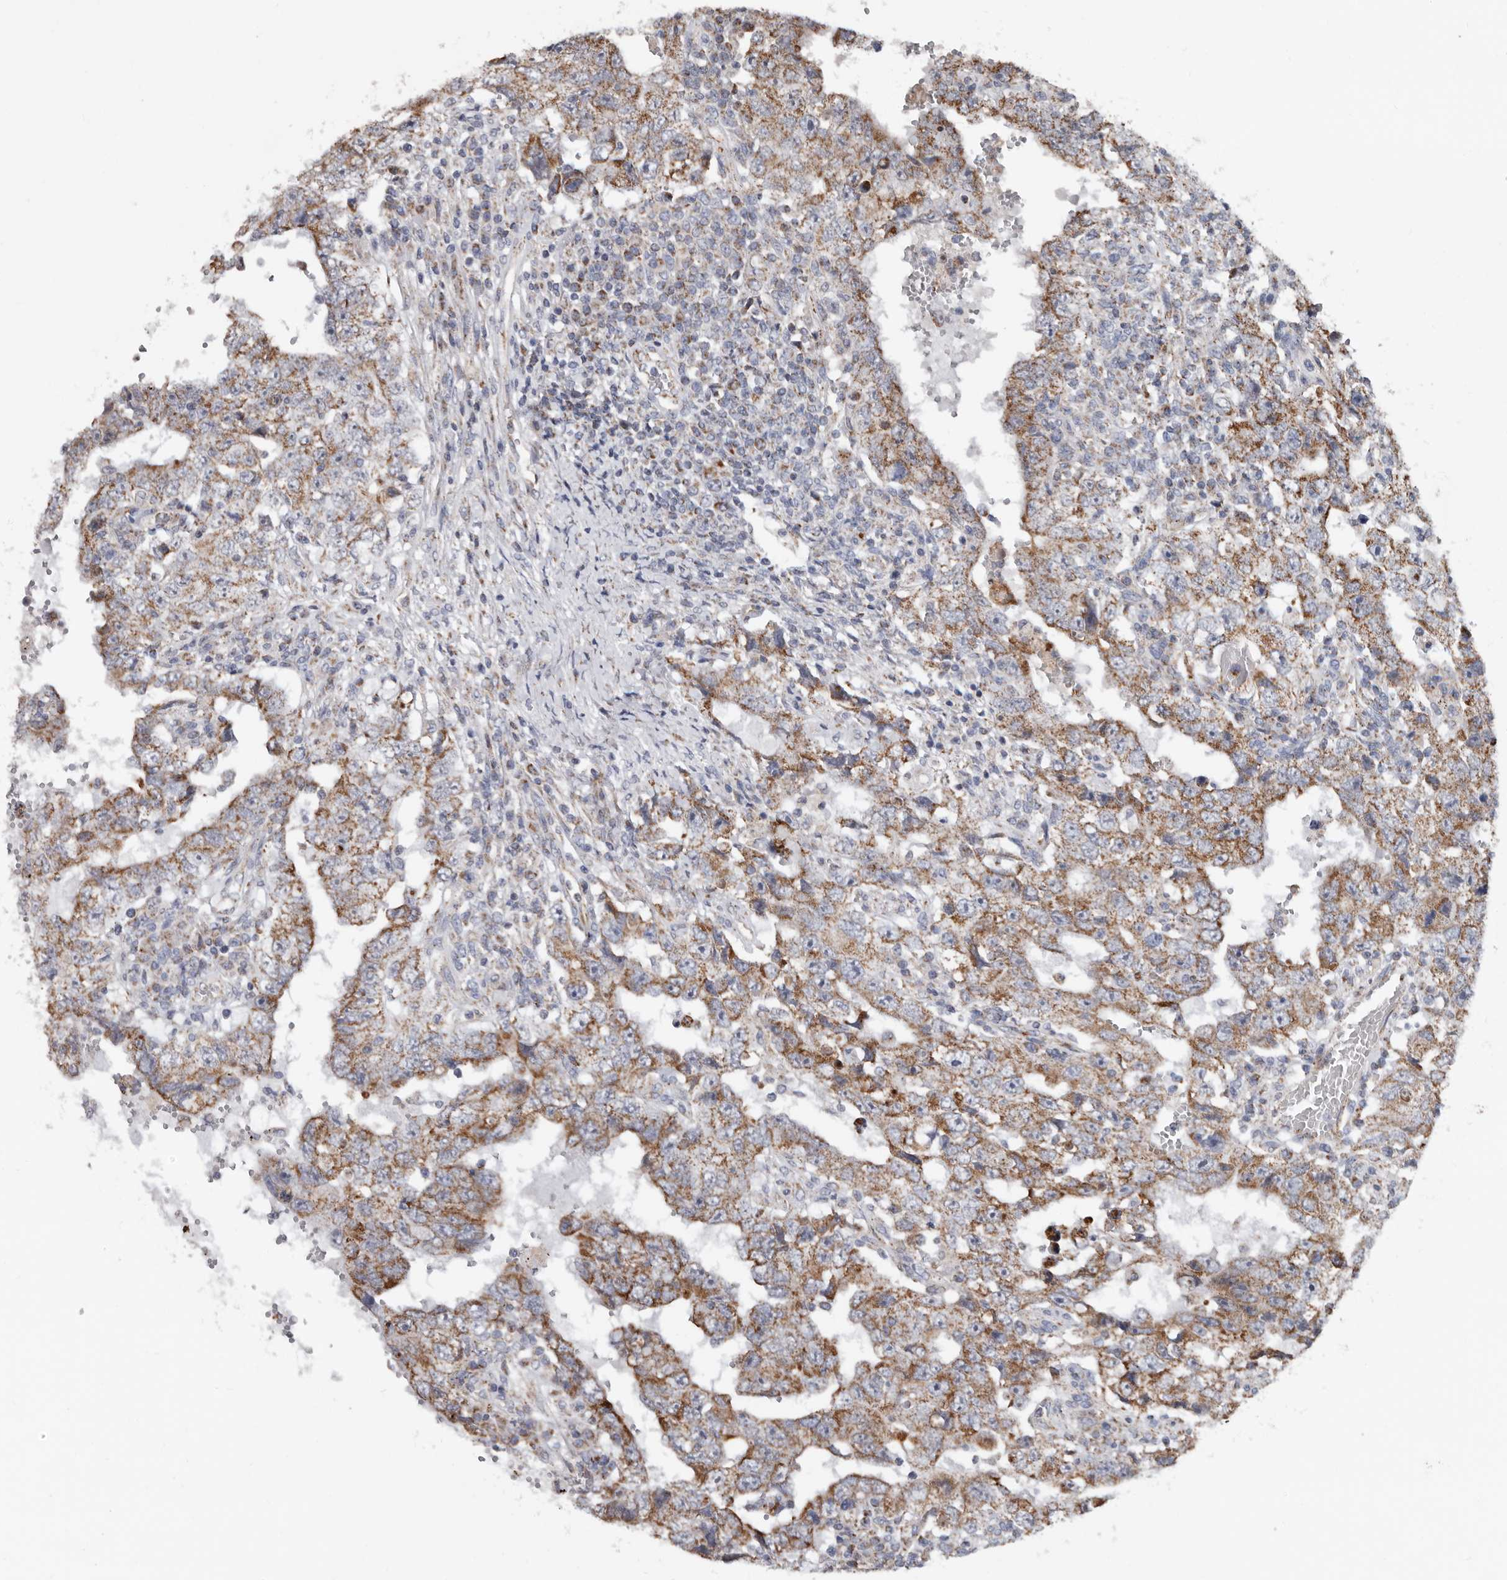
{"staining": {"intensity": "moderate", "quantity": "<25%", "location": "cytoplasmic/membranous"}, "tissue": "testis cancer", "cell_type": "Tumor cells", "image_type": "cancer", "snomed": [{"axis": "morphology", "description": "Carcinoma, Embryonal, NOS"}, {"axis": "topography", "description": "Testis"}], "caption": "The image shows staining of testis cancer (embryonal carcinoma), revealing moderate cytoplasmic/membranous protein expression (brown color) within tumor cells.", "gene": "MRPL18", "patient": {"sex": "male", "age": 26}}